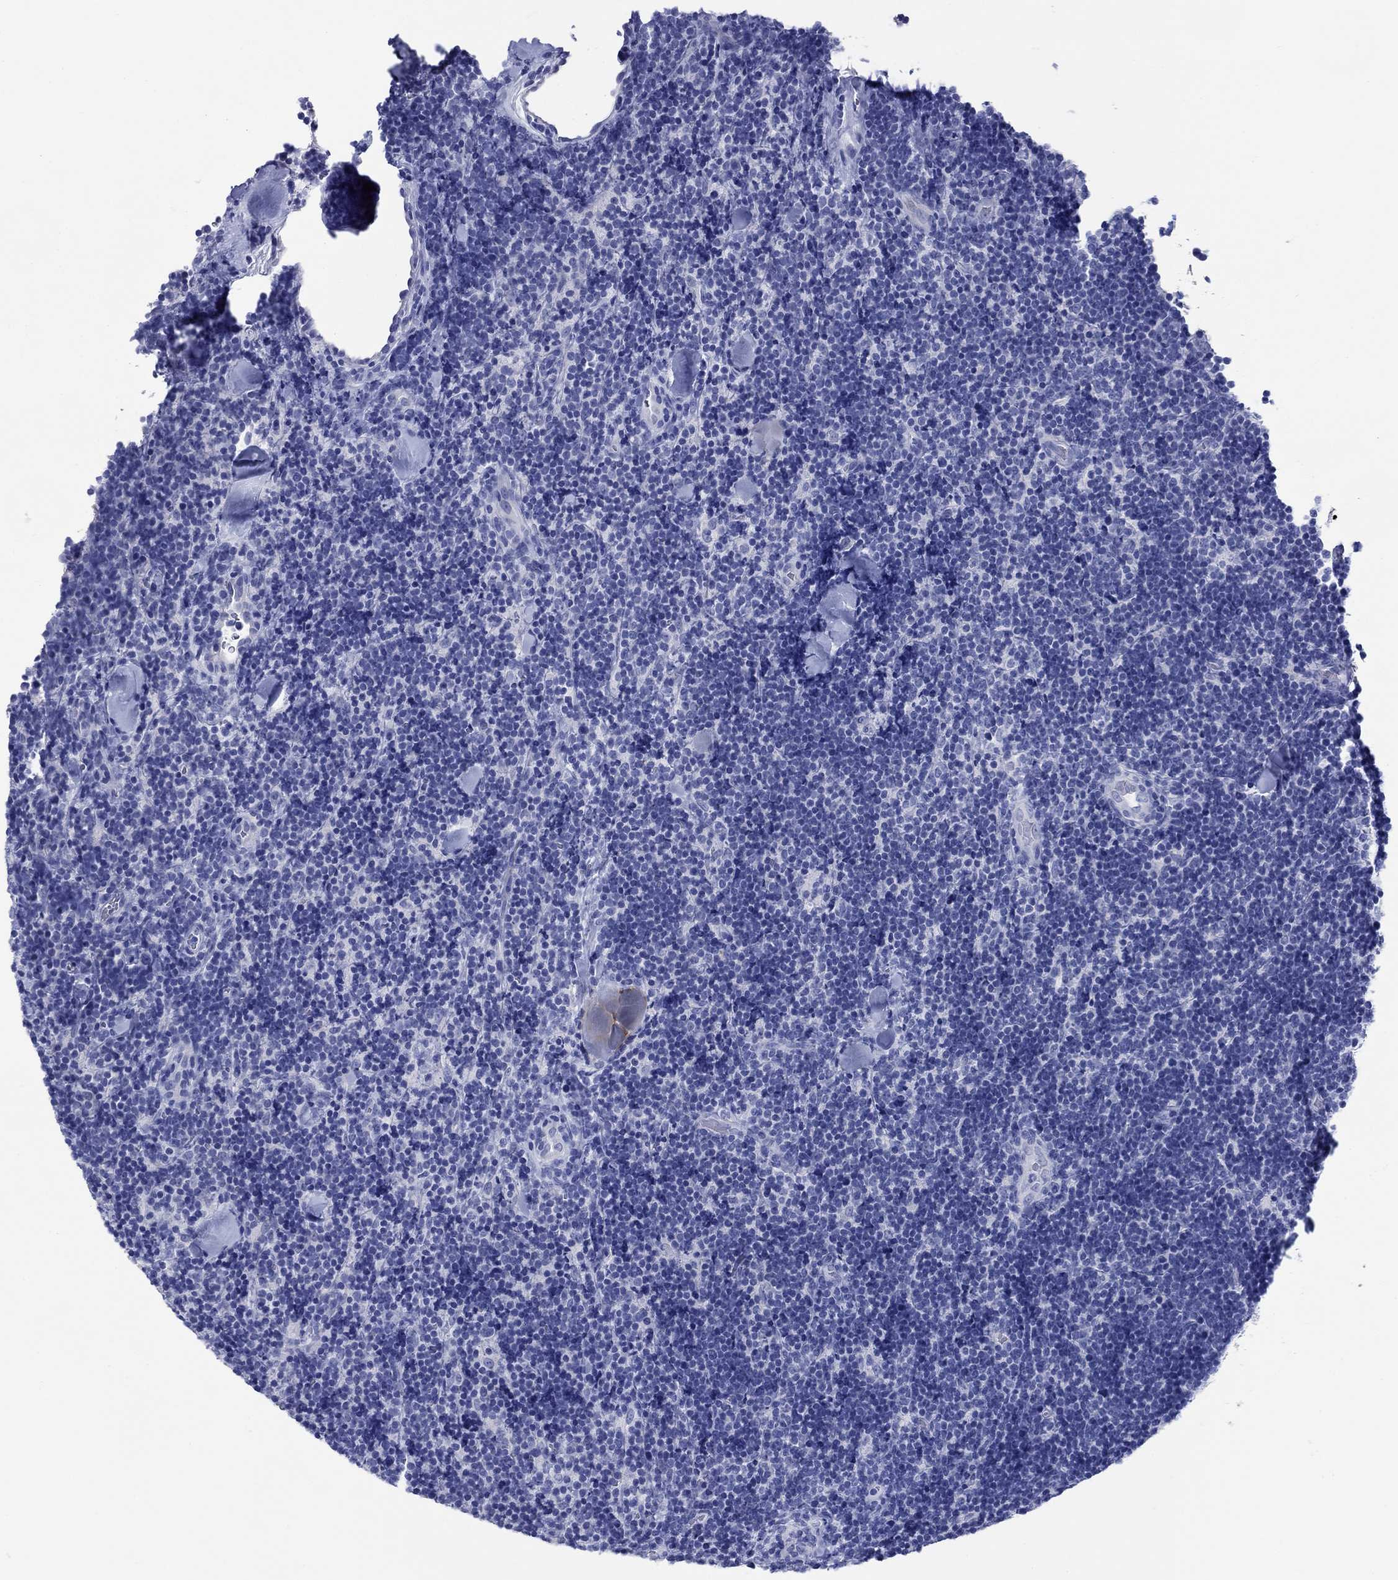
{"staining": {"intensity": "negative", "quantity": "none", "location": "none"}, "tissue": "lymphoma", "cell_type": "Tumor cells", "image_type": "cancer", "snomed": [{"axis": "morphology", "description": "Malignant lymphoma, non-Hodgkin's type, Low grade"}, {"axis": "topography", "description": "Lymph node"}], "caption": "Tumor cells are negative for brown protein staining in lymphoma.", "gene": "ATP1B1", "patient": {"sex": "female", "age": 56}}